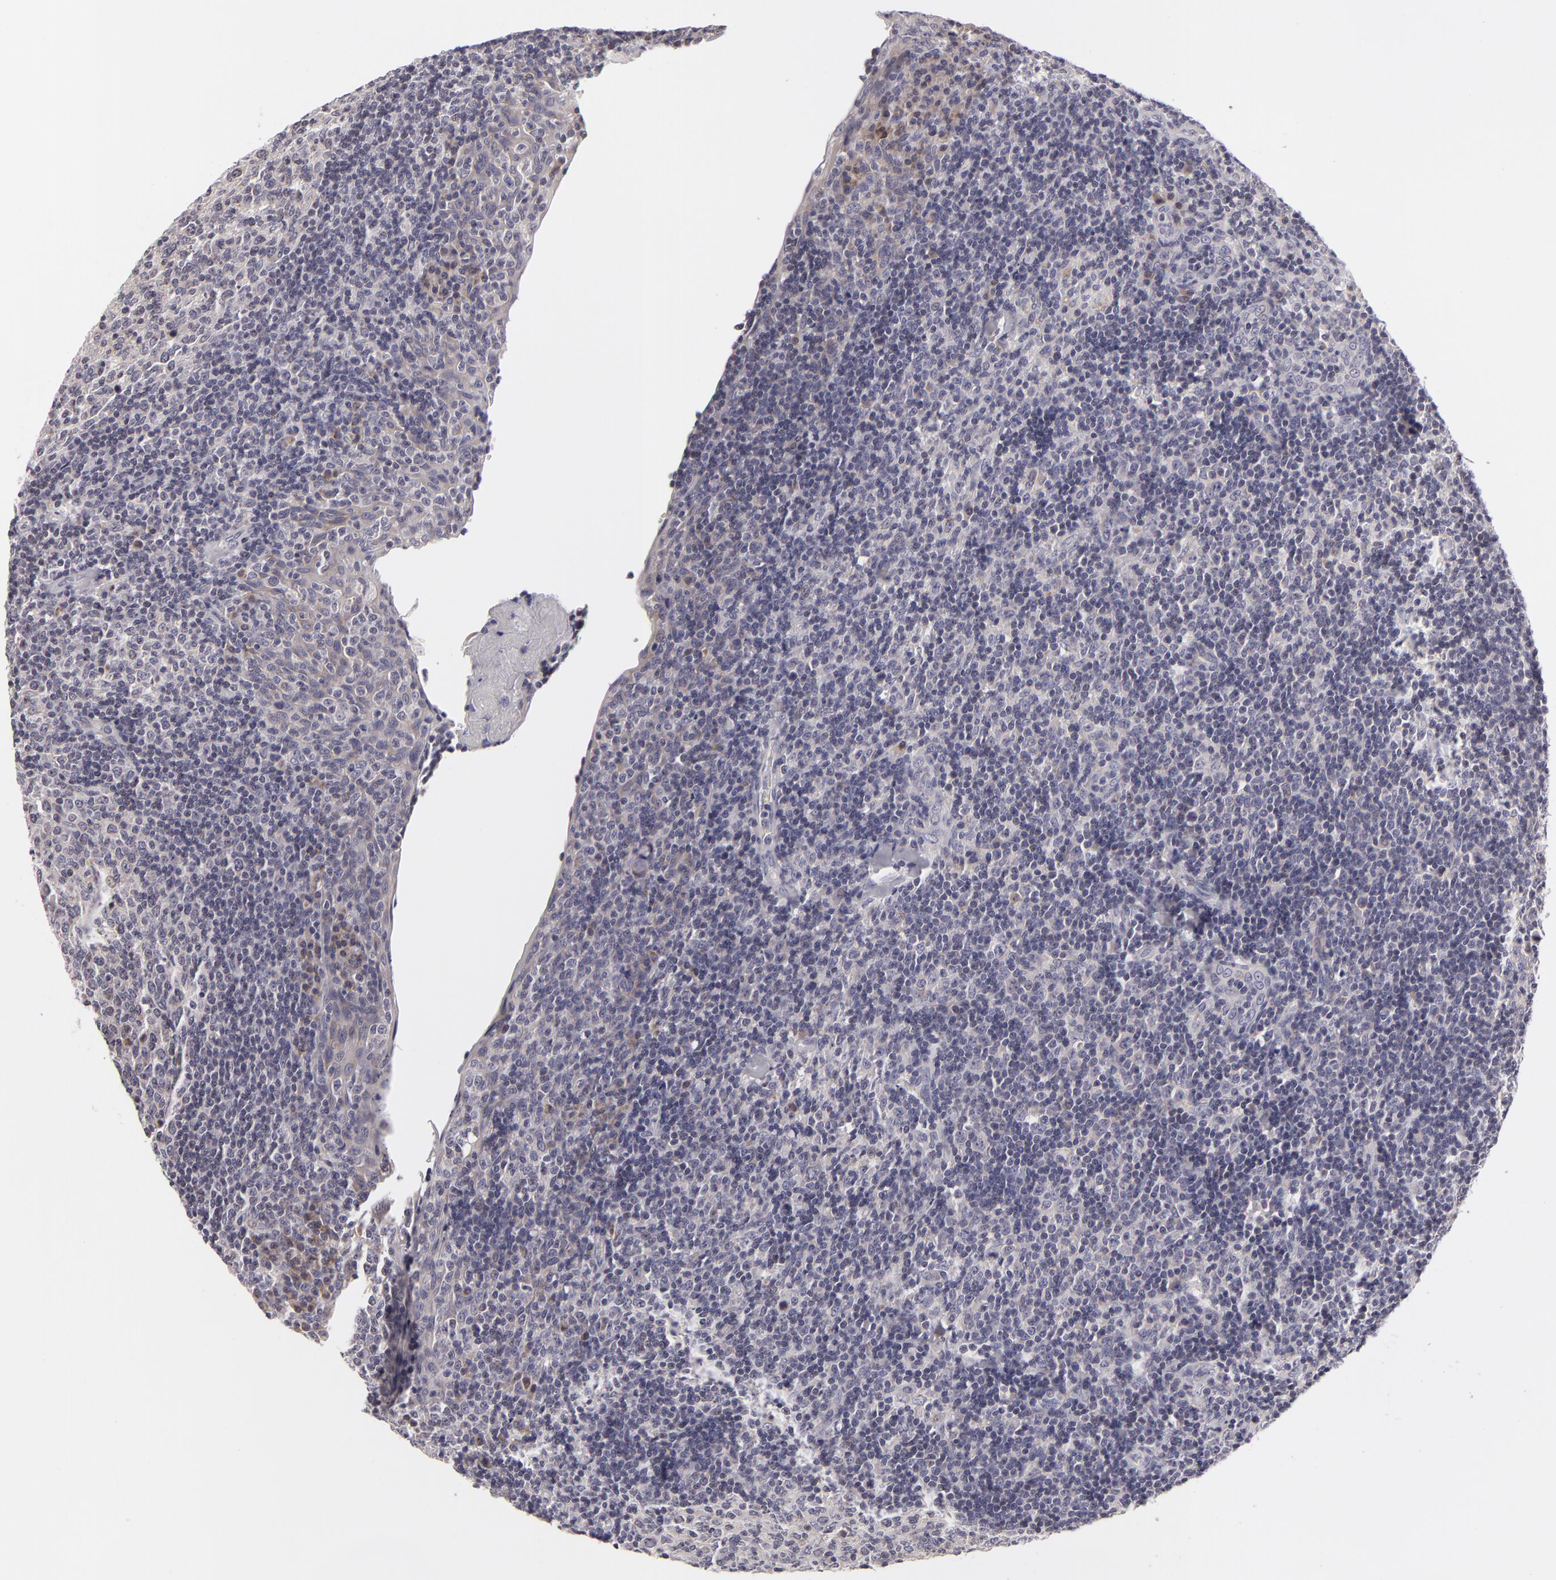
{"staining": {"intensity": "weak", "quantity": "25%-75%", "location": "cytoplasmic/membranous"}, "tissue": "tonsil", "cell_type": "Germinal center cells", "image_type": "normal", "snomed": [{"axis": "morphology", "description": "Normal tissue, NOS"}, {"axis": "topography", "description": "Tonsil"}], "caption": "DAB immunohistochemical staining of benign human tonsil reveals weak cytoplasmic/membranous protein staining in about 25%-75% of germinal center cells. The protein of interest is shown in brown color, while the nuclei are stained blue.", "gene": "ATP2B3", "patient": {"sex": "female", "age": 3}}